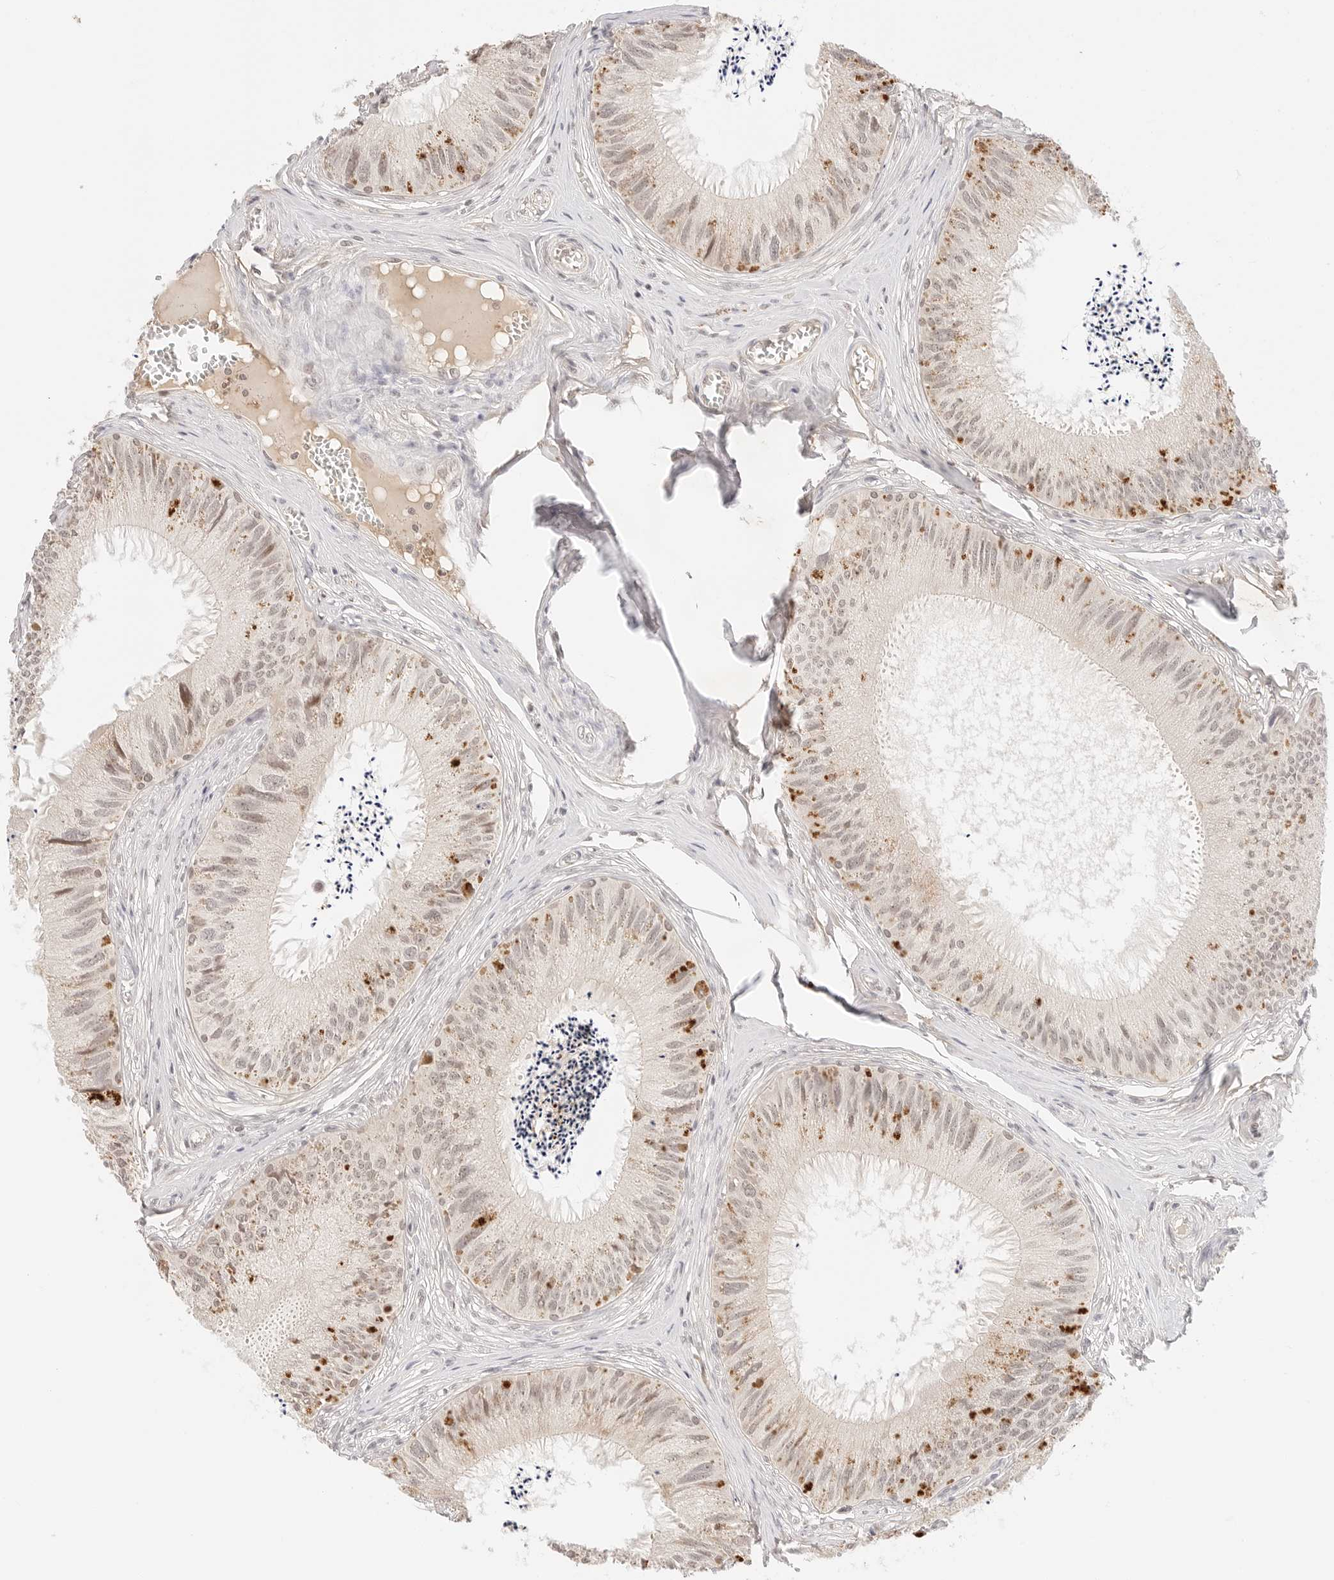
{"staining": {"intensity": "moderate", "quantity": ">75%", "location": "cytoplasmic/membranous,nuclear"}, "tissue": "epididymis", "cell_type": "Glandular cells", "image_type": "normal", "snomed": [{"axis": "morphology", "description": "Normal tissue, NOS"}, {"axis": "topography", "description": "Epididymis"}], "caption": "A brown stain highlights moderate cytoplasmic/membranous,nuclear staining of a protein in glandular cells of unremarkable epididymis. Nuclei are stained in blue.", "gene": "RPS6KL1", "patient": {"sex": "male", "age": 79}}